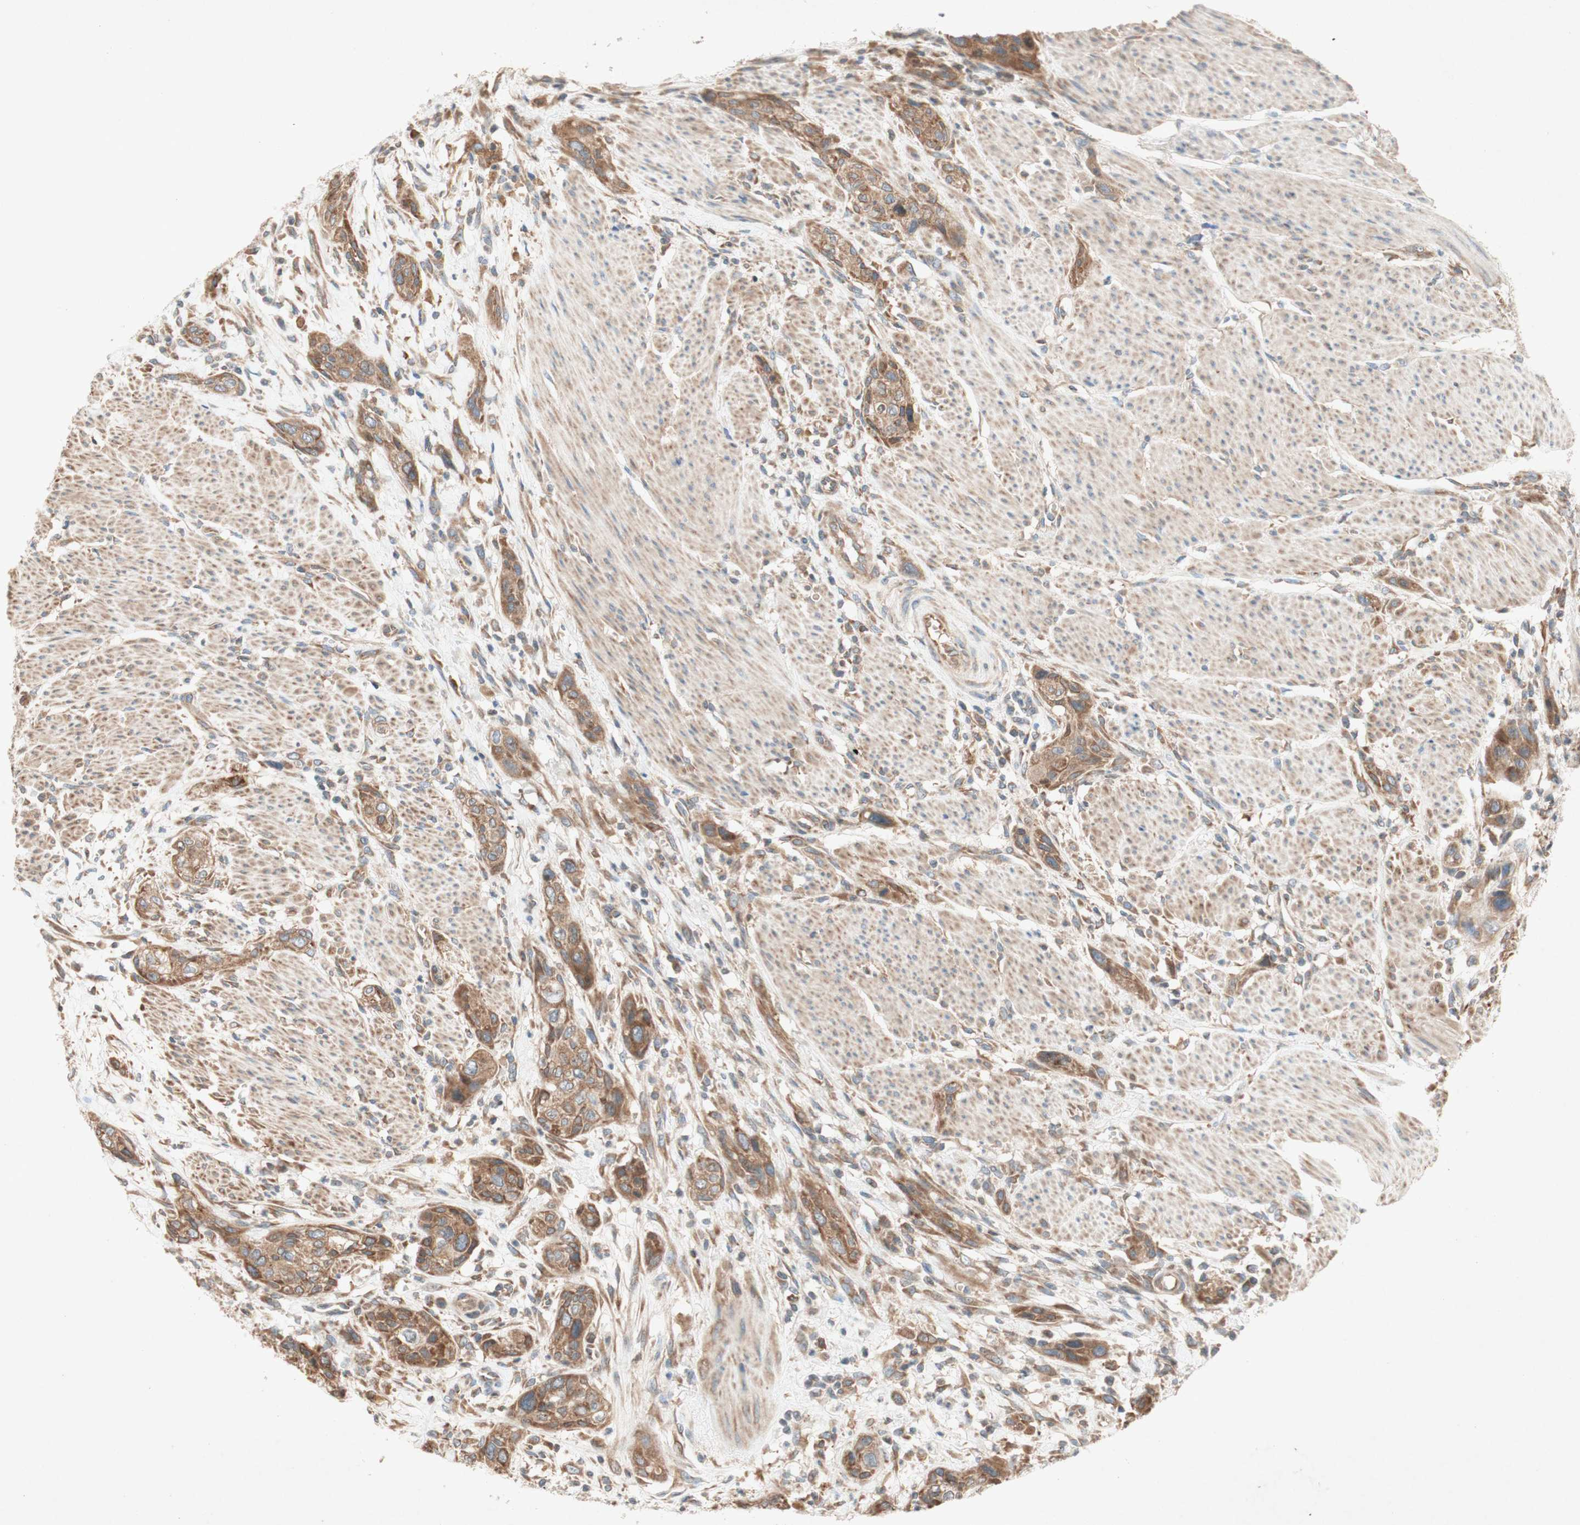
{"staining": {"intensity": "moderate", "quantity": ">75%", "location": "cytoplasmic/membranous"}, "tissue": "urothelial cancer", "cell_type": "Tumor cells", "image_type": "cancer", "snomed": [{"axis": "morphology", "description": "Urothelial carcinoma, High grade"}, {"axis": "topography", "description": "Urinary bladder"}], "caption": "Immunohistochemistry (DAB) staining of human high-grade urothelial carcinoma exhibits moderate cytoplasmic/membranous protein staining in about >75% of tumor cells. (Brightfield microscopy of DAB IHC at high magnification).", "gene": "SOCS2", "patient": {"sex": "male", "age": 35}}